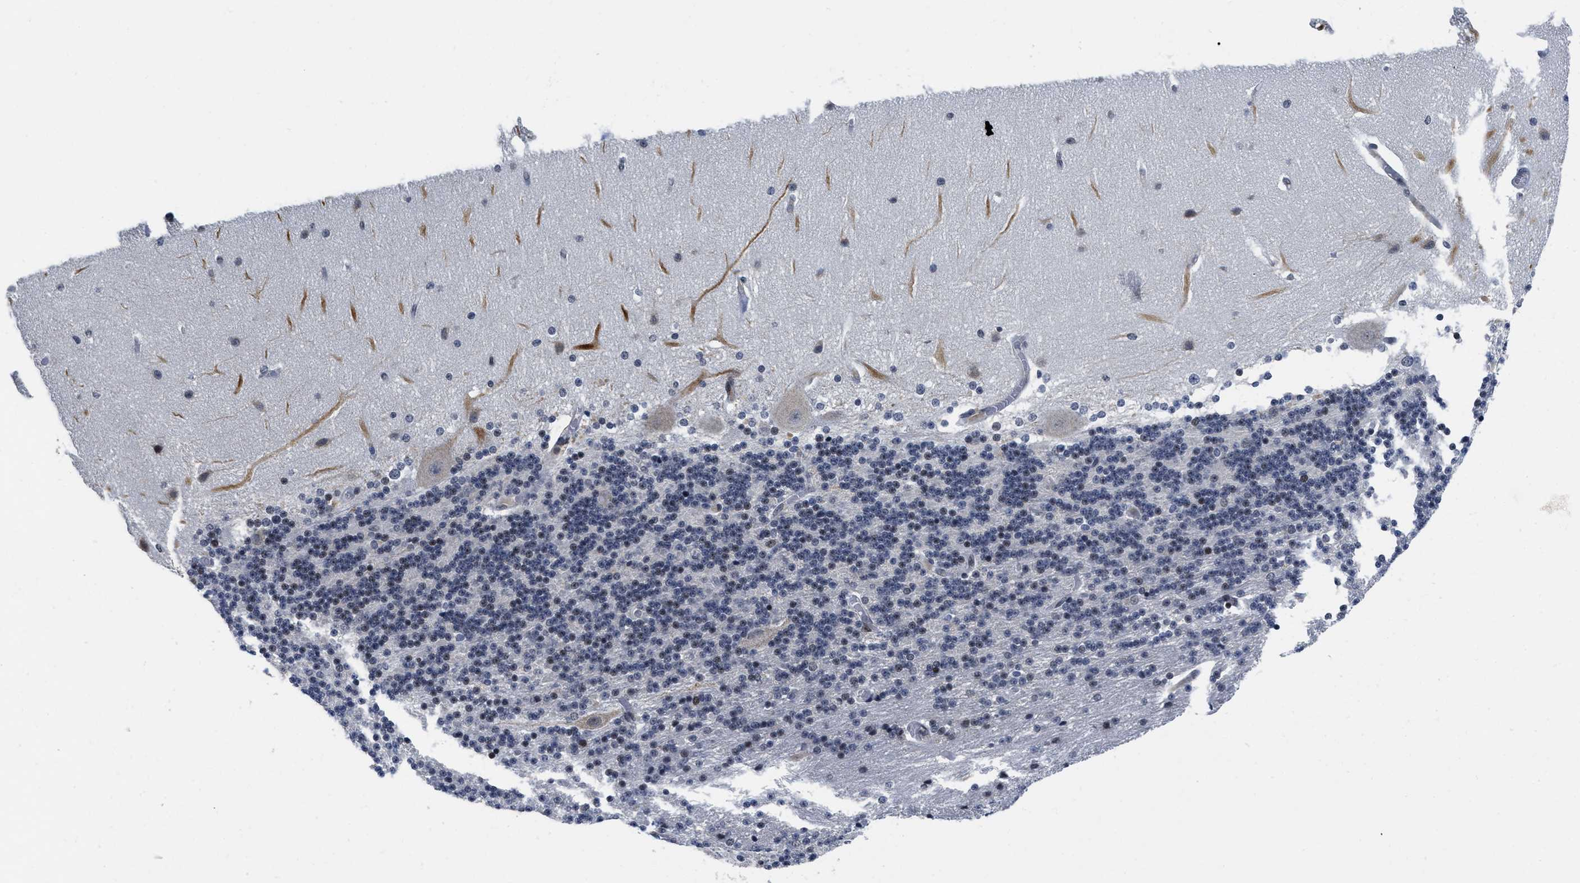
{"staining": {"intensity": "moderate", "quantity": "<25%", "location": "nuclear"}, "tissue": "cerebellum", "cell_type": "Cells in granular layer", "image_type": "normal", "snomed": [{"axis": "morphology", "description": "Normal tissue, NOS"}, {"axis": "topography", "description": "Cerebellum"}], "caption": "Brown immunohistochemical staining in benign human cerebellum demonstrates moderate nuclear expression in approximately <25% of cells in granular layer.", "gene": "HIF1A", "patient": {"sex": "female", "age": 54}}